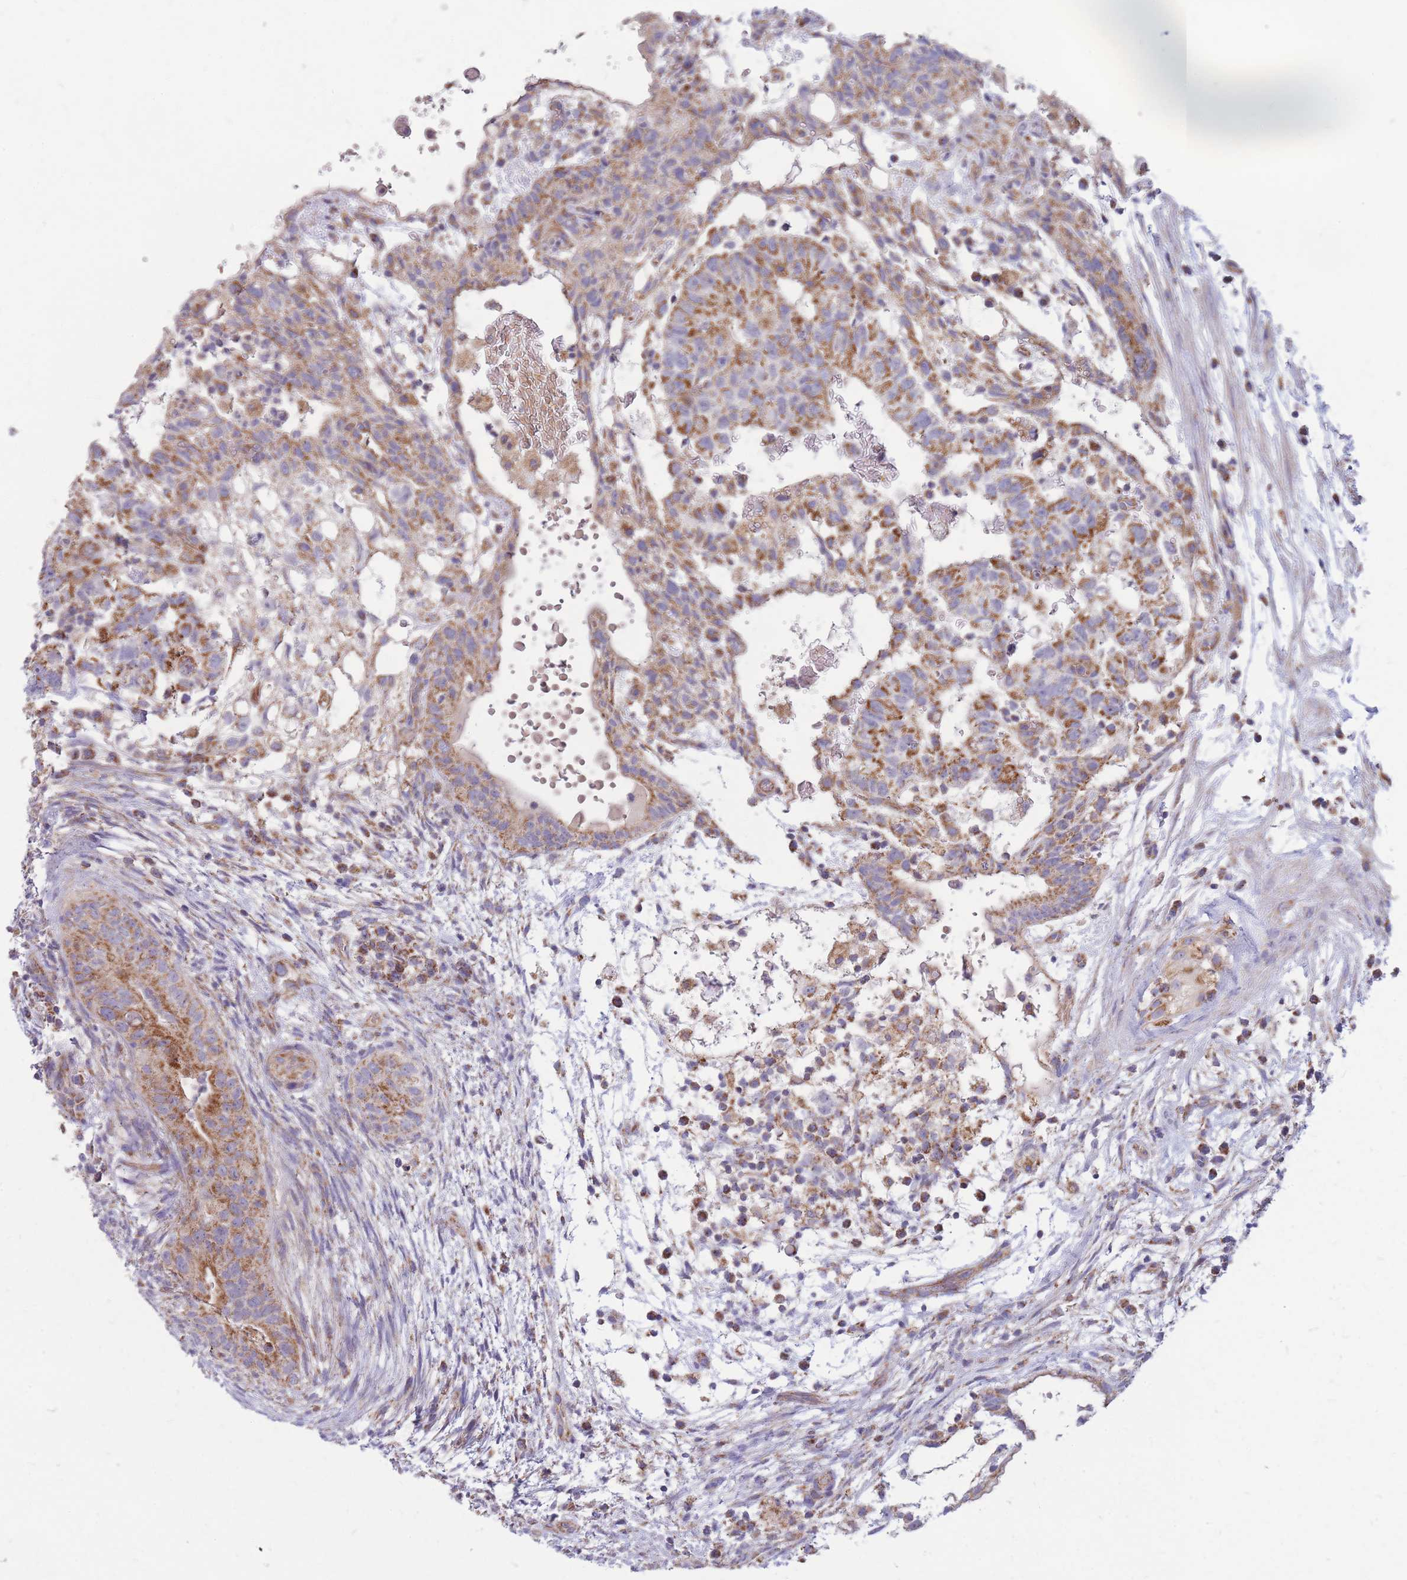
{"staining": {"intensity": "moderate", "quantity": "25%-75%", "location": "cytoplasmic/membranous"}, "tissue": "testis cancer", "cell_type": "Tumor cells", "image_type": "cancer", "snomed": [{"axis": "morphology", "description": "Normal tissue, NOS"}, {"axis": "morphology", "description": "Carcinoma, Embryonal, NOS"}, {"axis": "topography", "description": "Testis"}], "caption": "This micrograph displays IHC staining of human testis embryonal carcinoma, with medium moderate cytoplasmic/membranous staining in about 25%-75% of tumor cells.", "gene": "MRPS9", "patient": {"sex": "male", "age": 32}}